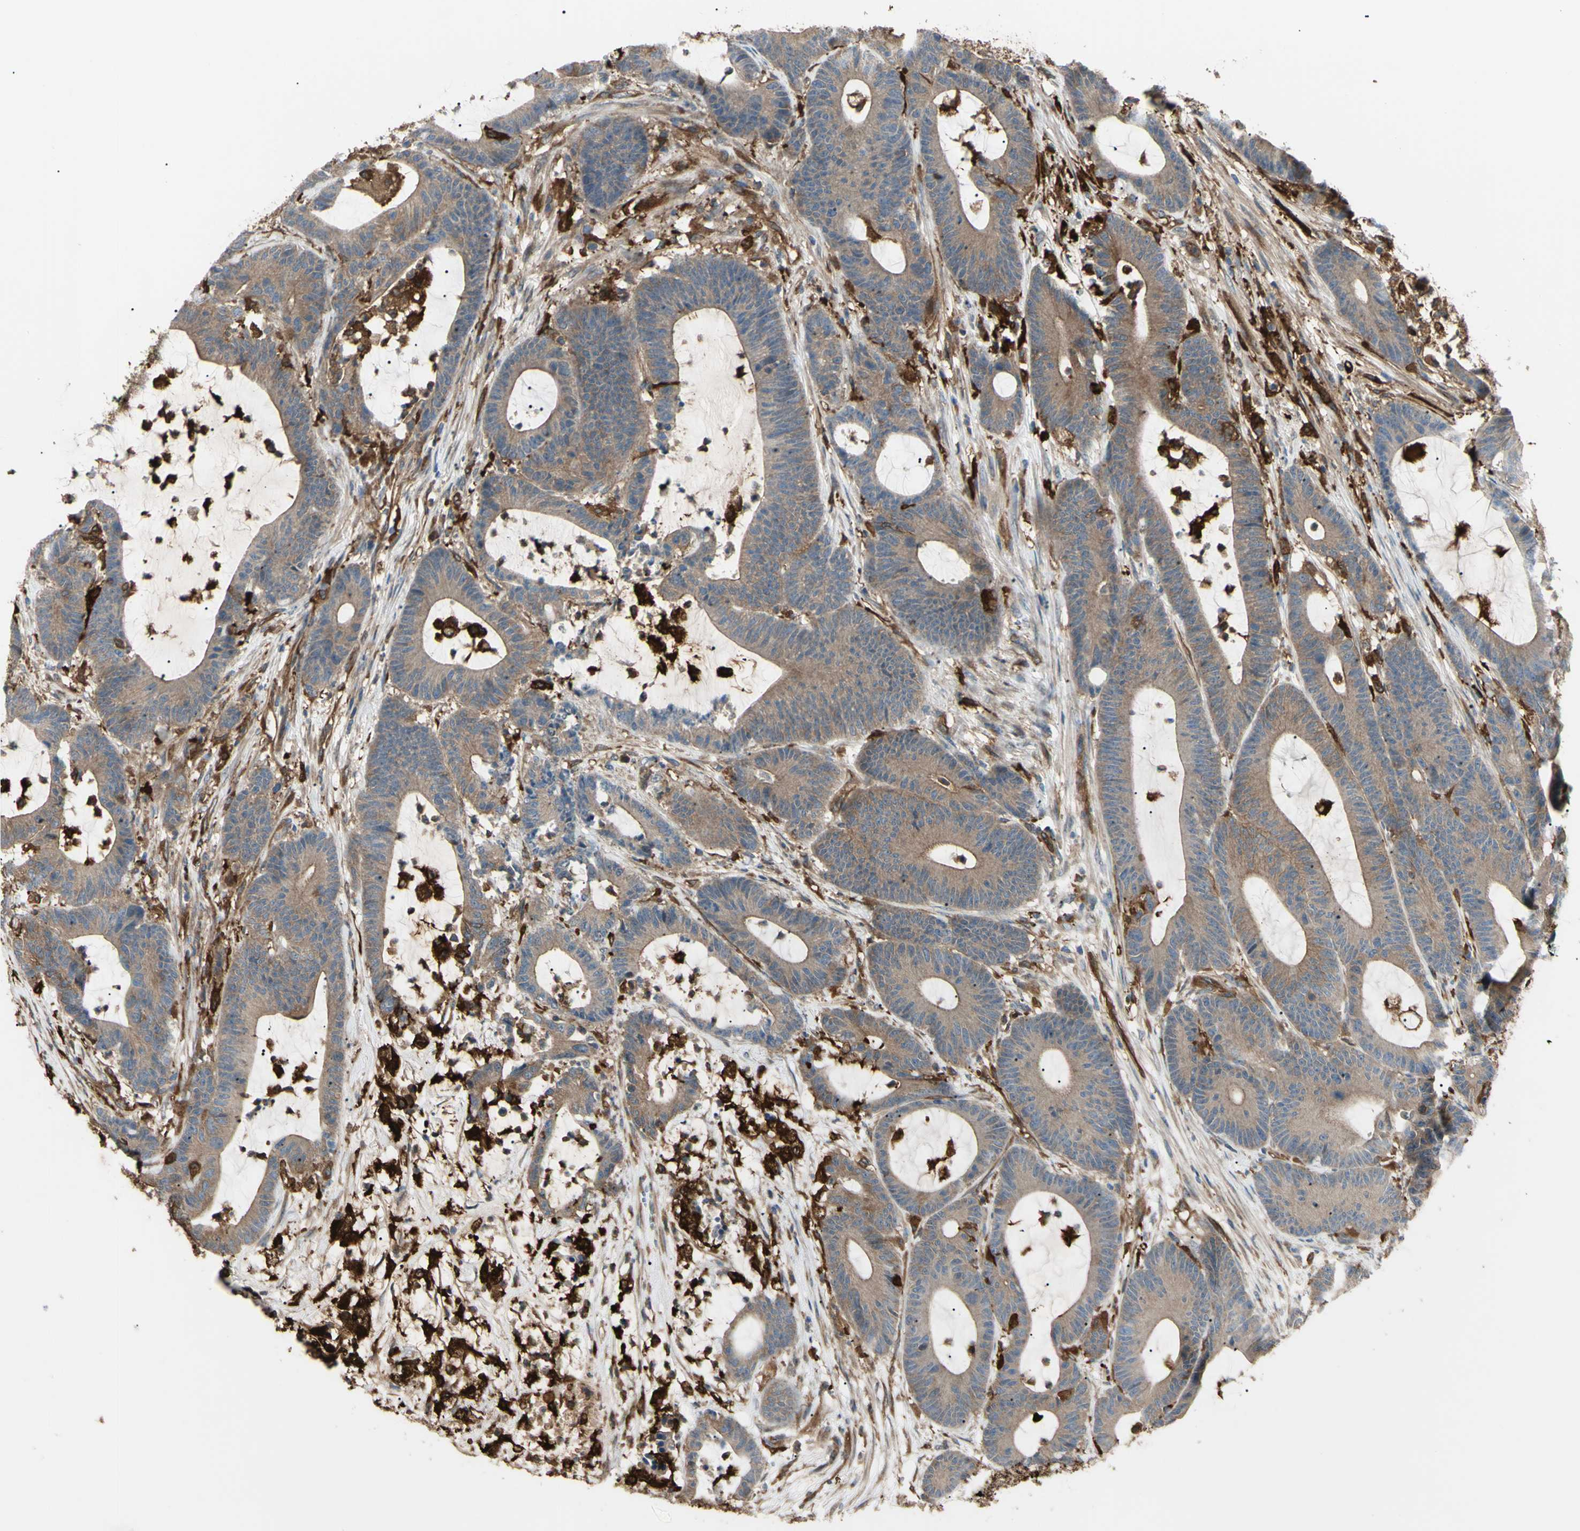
{"staining": {"intensity": "moderate", "quantity": ">75%", "location": "cytoplasmic/membranous"}, "tissue": "colorectal cancer", "cell_type": "Tumor cells", "image_type": "cancer", "snomed": [{"axis": "morphology", "description": "Adenocarcinoma, NOS"}, {"axis": "topography", "description": "Colon"}], "caption": "A brown stain labels moderate cytoplasmic/membranous expression of a protein in human adenocarcinoma (colorectal) tumor cells. (brown staining indicates protein expression, while blue staining denotes nuclei).", "gene": "PTPN12", "patient": {"sex": "female", "age": 84}}